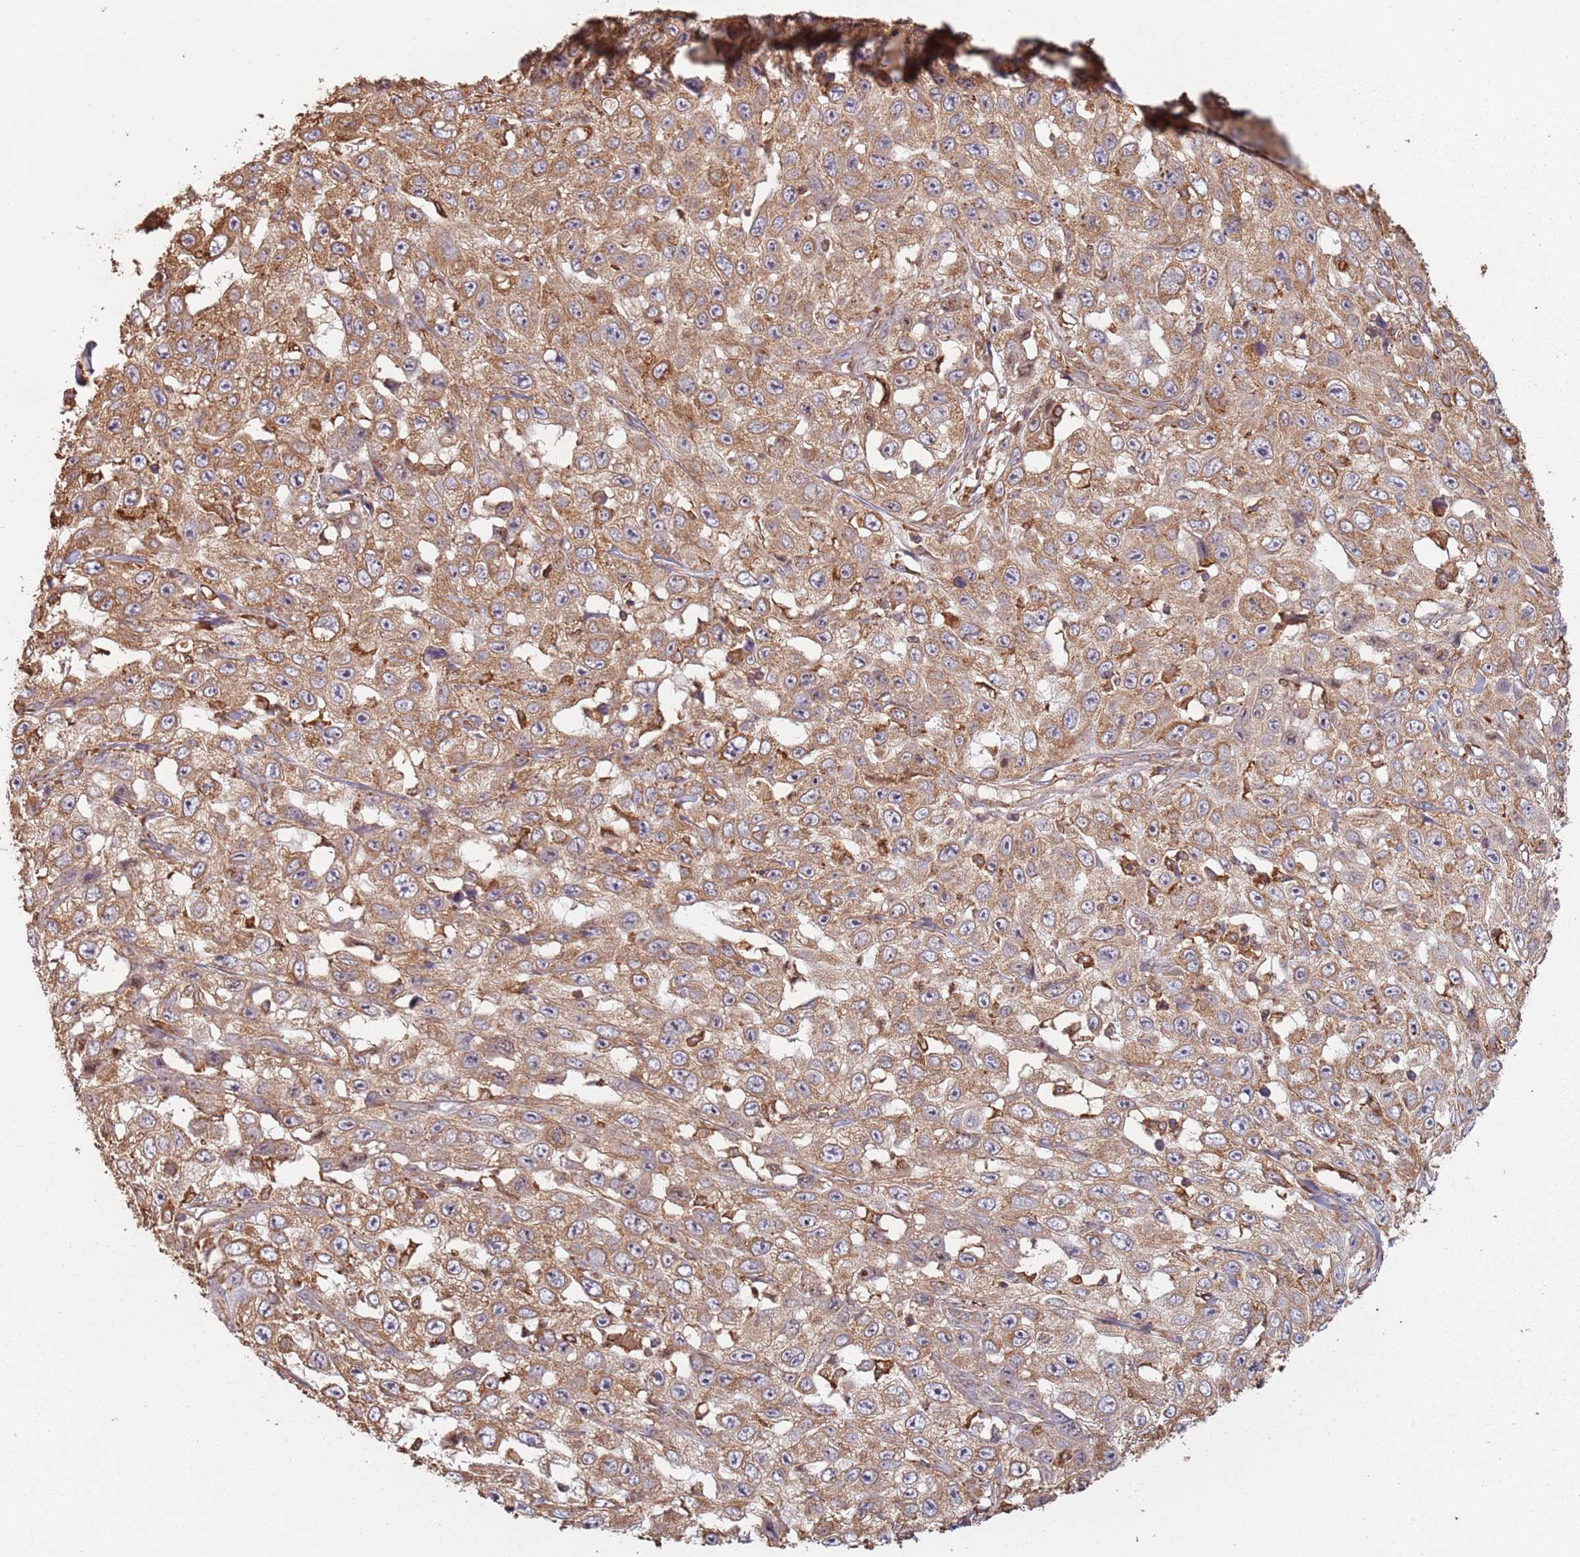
{"staining": {"intensity": "weak", "quantity": "25%-75%", "location": "cytoplasmic/membranous"}, "tissue": "skin cancer", "cell_type": "Tumor cells", "image_type": "cancer", "snomed": [{"axis": "morphology", "description": "Squamous cell carcinoma, NOS"}, {"axis": "topography", "description": "Skin"}], "caption": "Human skin squamous cell carcinoma stained with a protein marker exhibits weak staining in tumor cells.", "gene": "ATOSB", "patient": {"sex": "male", "age": 82}}